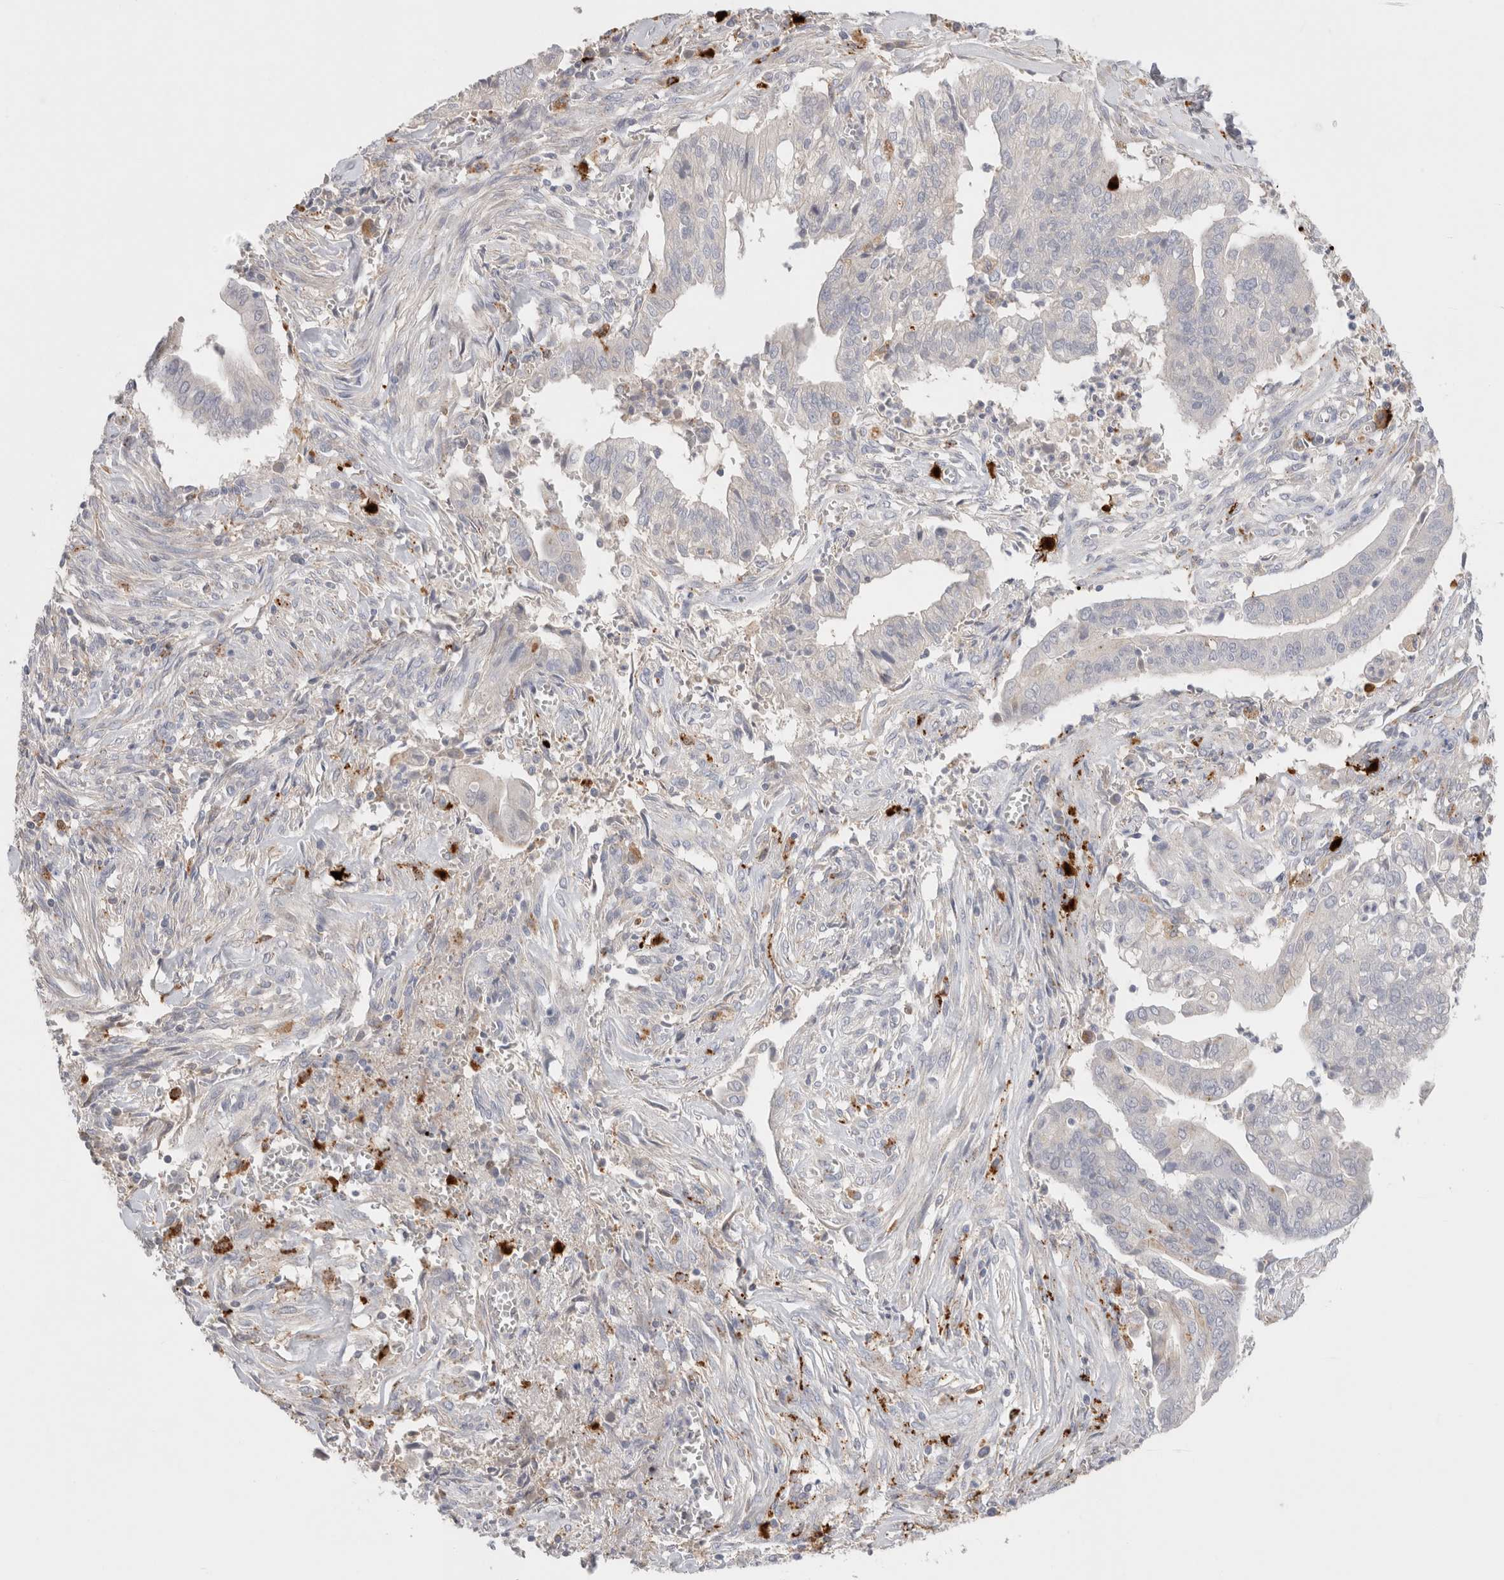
{"staining": {"intensity": "negative", "quantity": "none", "location": "none"}, "tissue": "cervical cancer", "cell_type": "Tumor cells", "image_type": "cancer", "snomed": [{"axis": "morphology", "description": "Adenocarcinoma, NOS"}, {"axis": "topography", "description": "Cervix"}], "caption": "This photomicrograph is of cervical adenocarcinoma stained with IHC to label a protein in brown with the nuclei are counter-stained blue. There is no staining in tumor cells.", "gene": "HPGDS", "patient": {"sex": "female", "age": 44}}